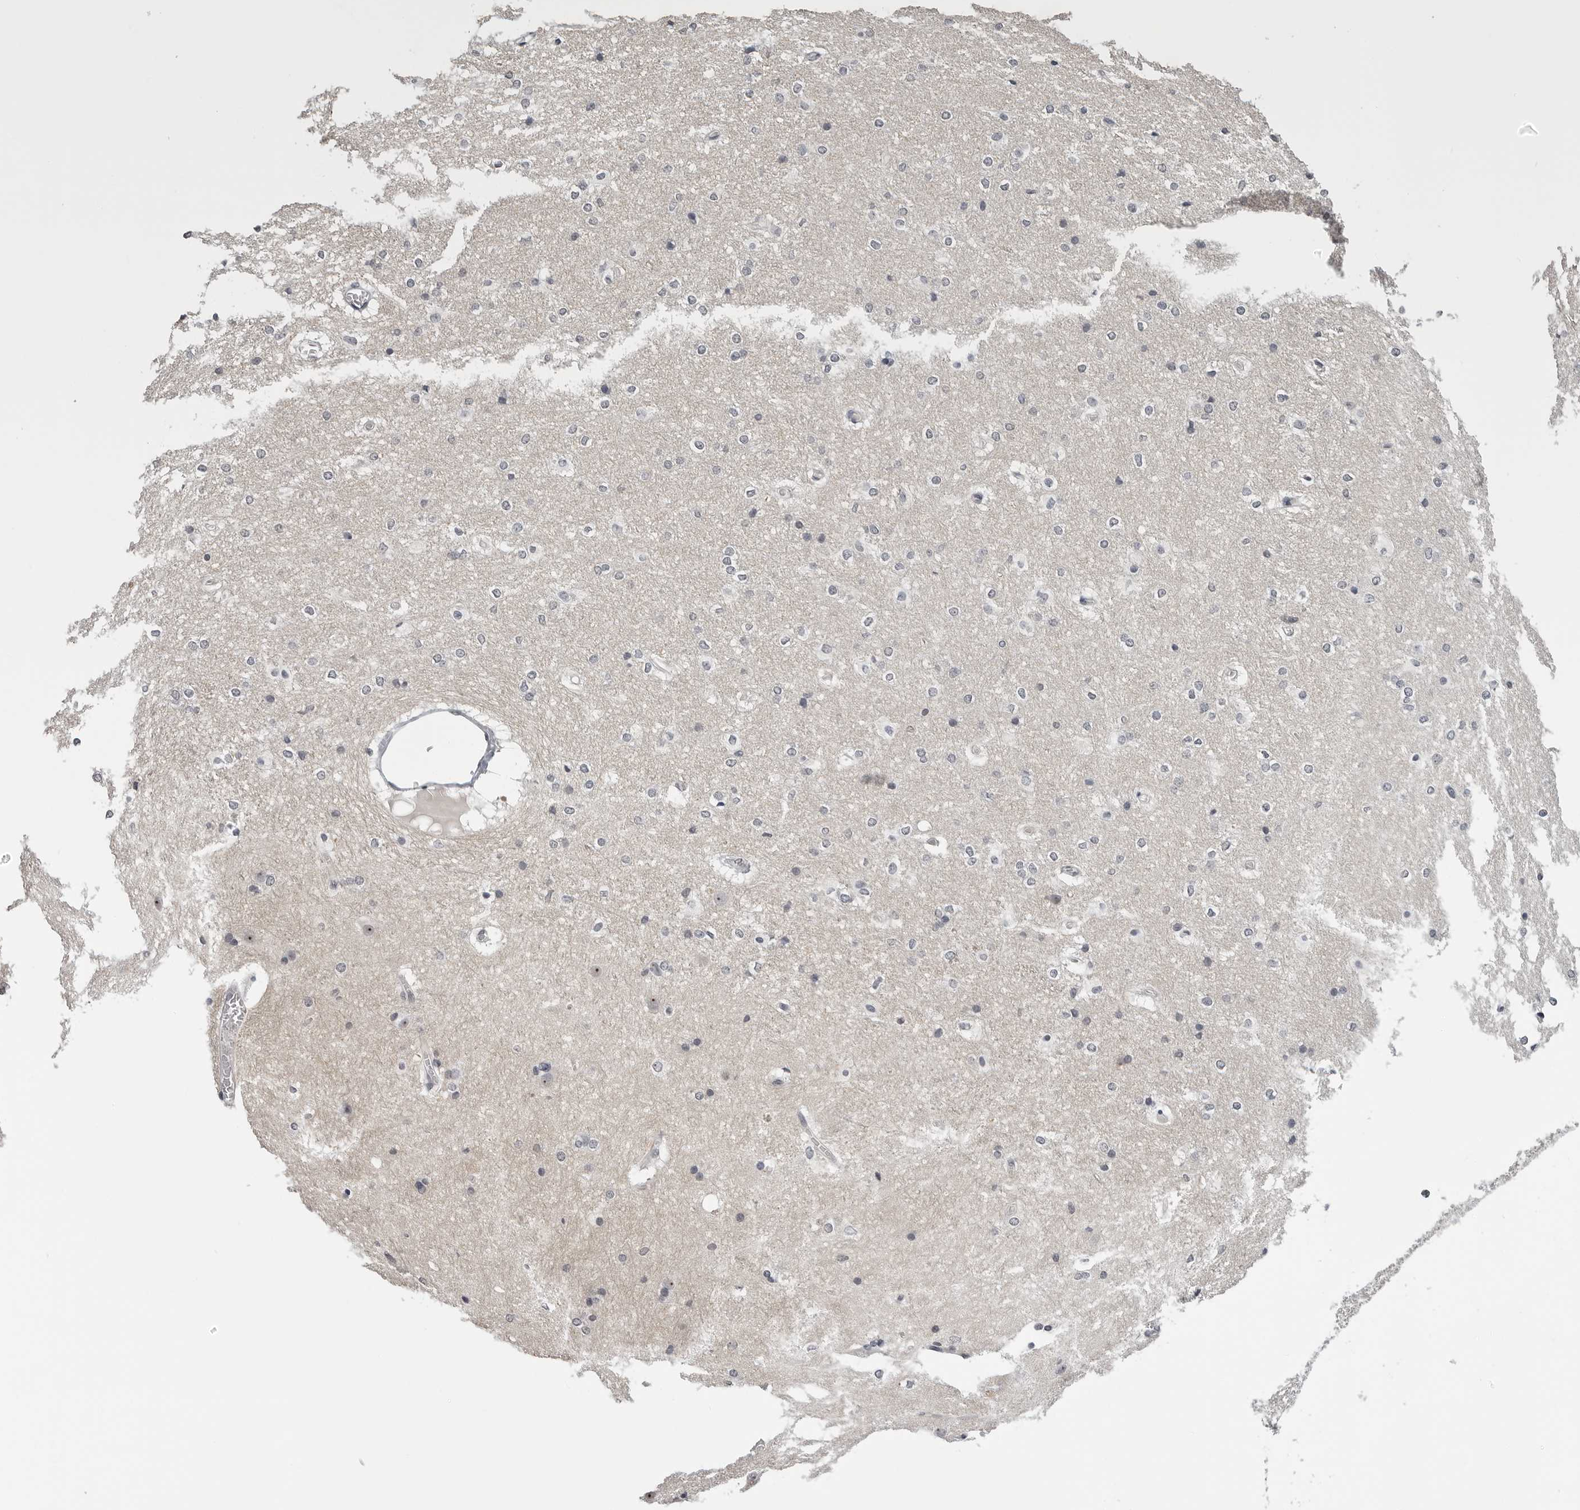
{"staining": {"intensity": "negative", "quantity": "none", "location": "none"}, "tissue": "caudate", "cell_type": "Glial cells", "image_type": "normal", "snomed": [{"axis": "morphology", "description": "Normal tissue, NOS"}, {"axis": "topography", "description": "Lateral ventricle wall"}], "caption": "DAB immunohistochemical staining of unremarkable human caudate exhibits no significant staining in glial cells.", "gene": "GNL2", "patient": {"sex": "female", "age": 19}}